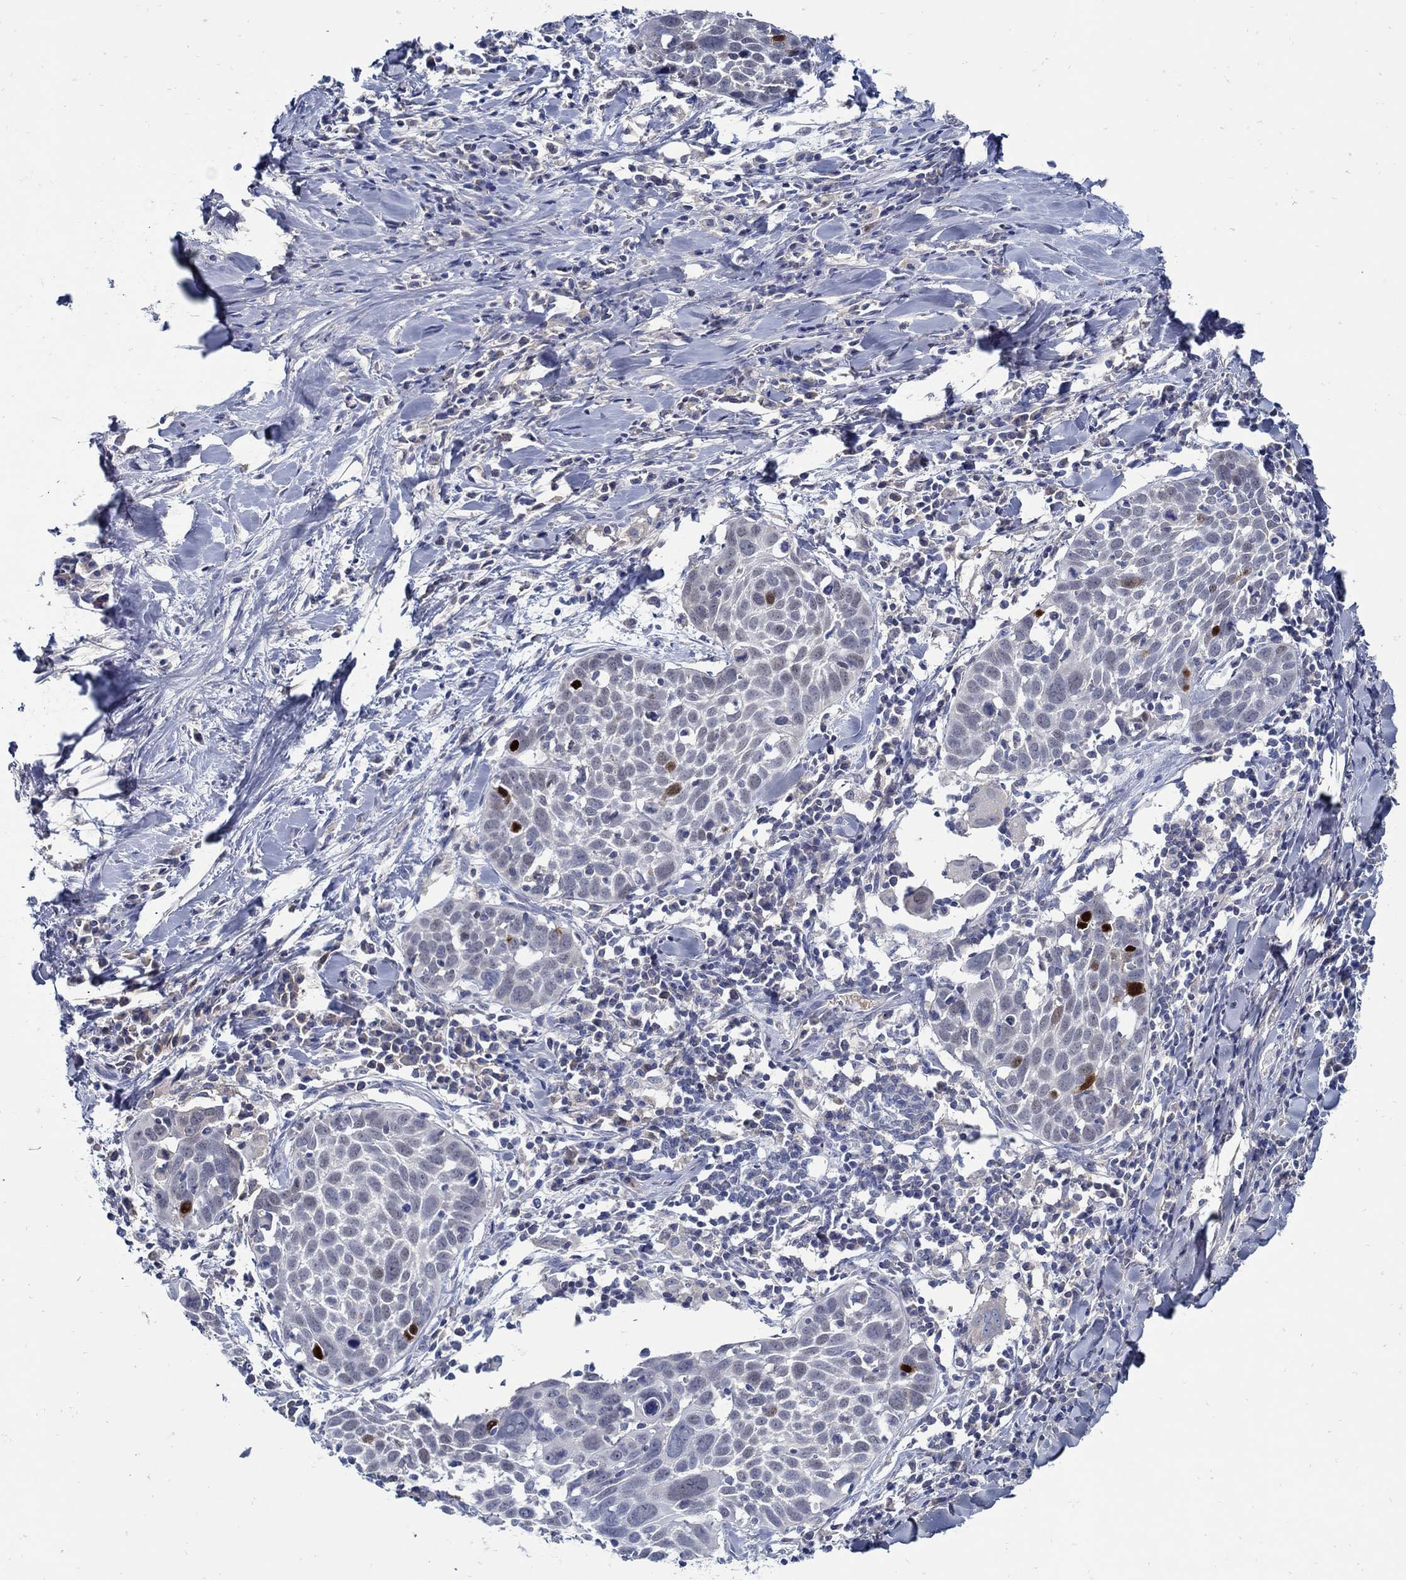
{"staining": {"intensity": "strong", "quantity": "<25%", "location": "nuclear"}, "tissue": "lung cancer", "cell_type": "Tumor cells", "image_type": "cancer", "snomed": [{"axis": "morphology", "description": "Squamous cell carcinoma, NOS"}, {"axis": "topography", "description": "Lung"}], "caption": "Human squamous cell carcinoma (lung) stained for a protein (brown) exhibits strong nuclear positive staining in approximately <25% of tumor cells.", "gene": "PAX9", "patient": {"sex": "male", "age": 57}}